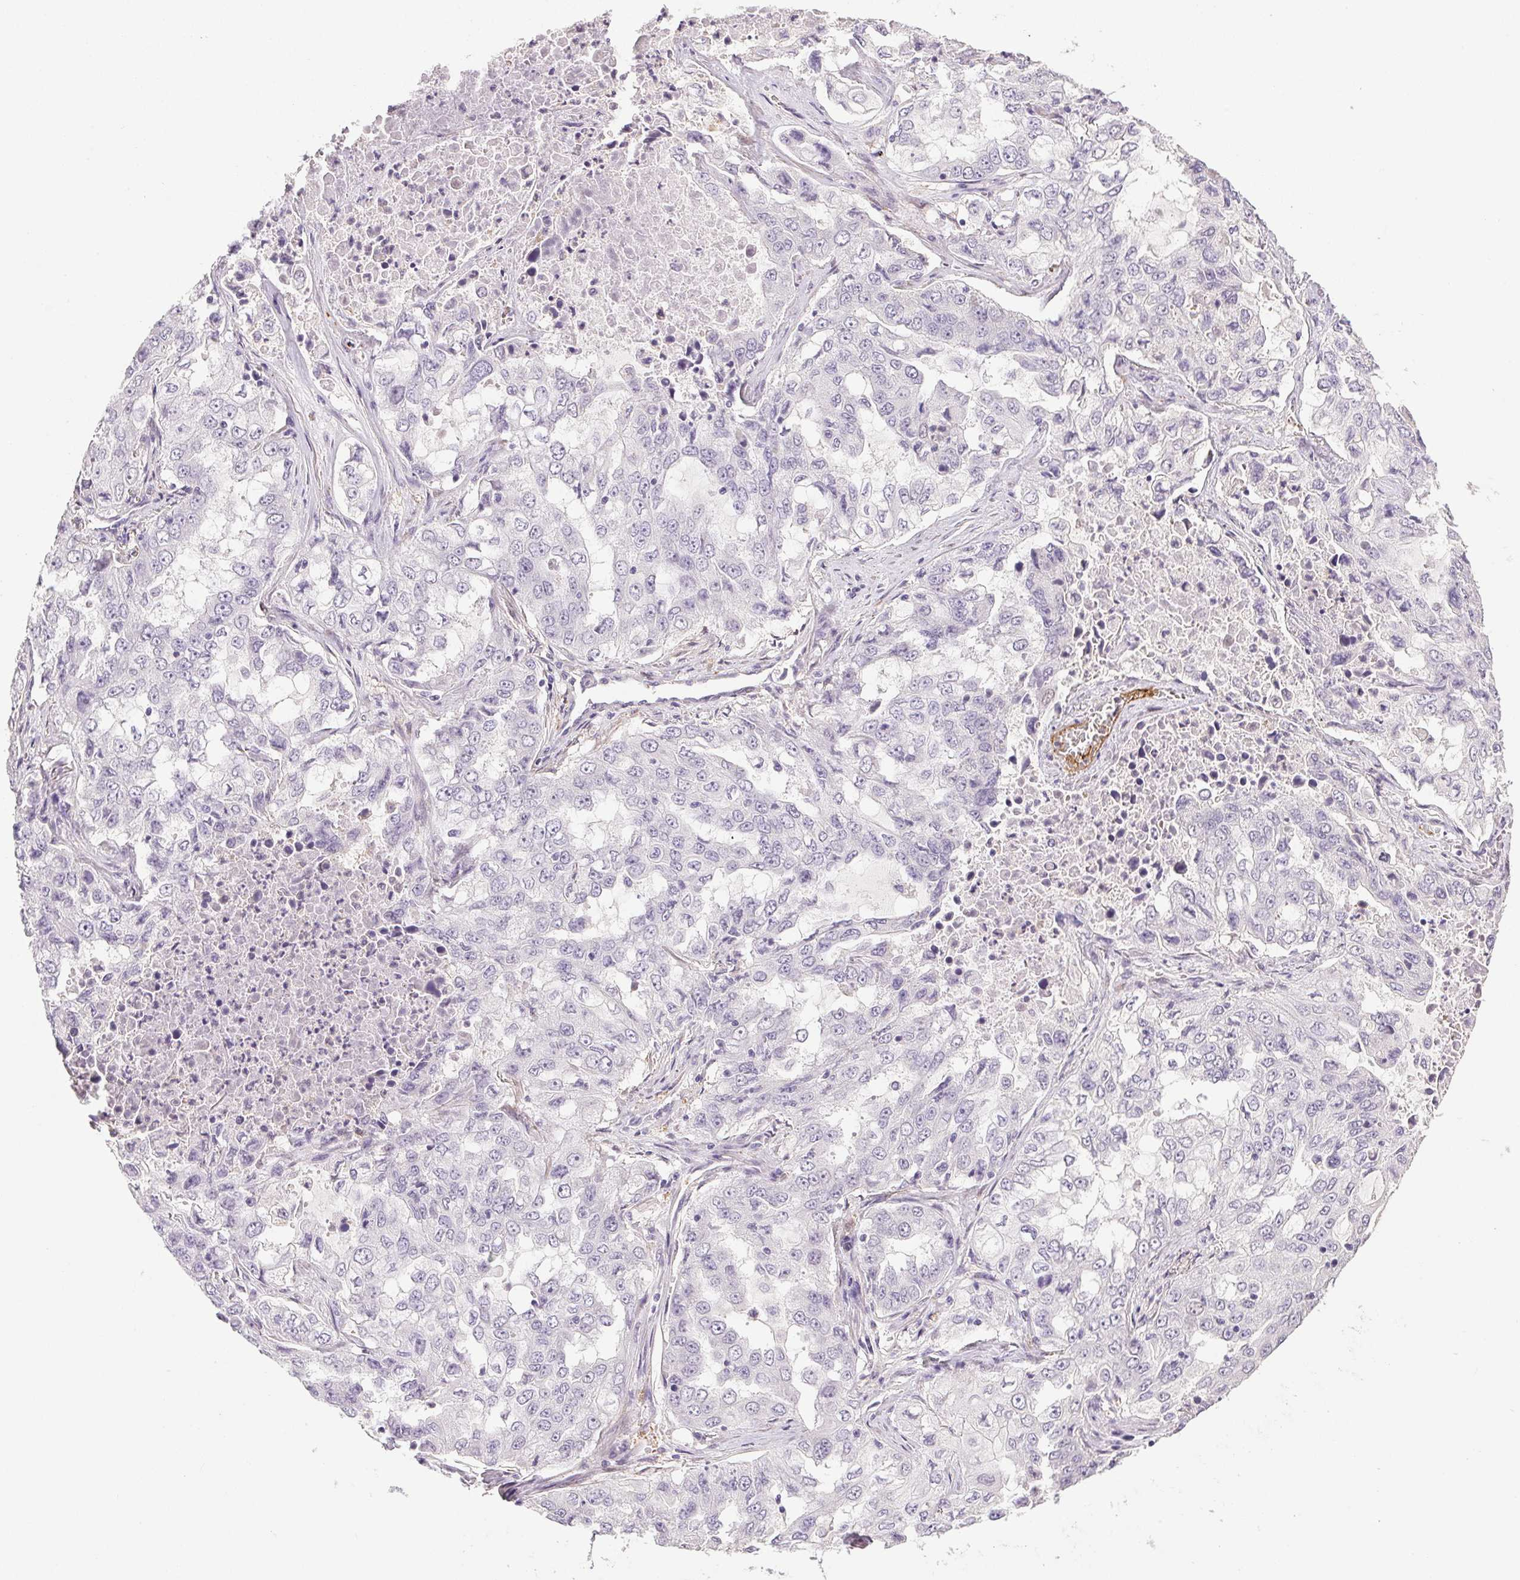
{"staining": {"intensity": "negative", "quantity": "none", "location": "none"}, "tissue": "lung cancer", "cell_type": "Tumor cells", "image_type": "cancer", "snomed": [{"axis": "morphology", "description": "Adenocarcinoma, NOS"}, {"axis": "topography", "description": "Lung"}], "caption": "A high-resolution histopathology image shows IHC staining of lung adenocarcinoma, which reveals no significant staining in tumor cells.", "gene": "PRL", "patient": {"sex": "female", "age": 61}}